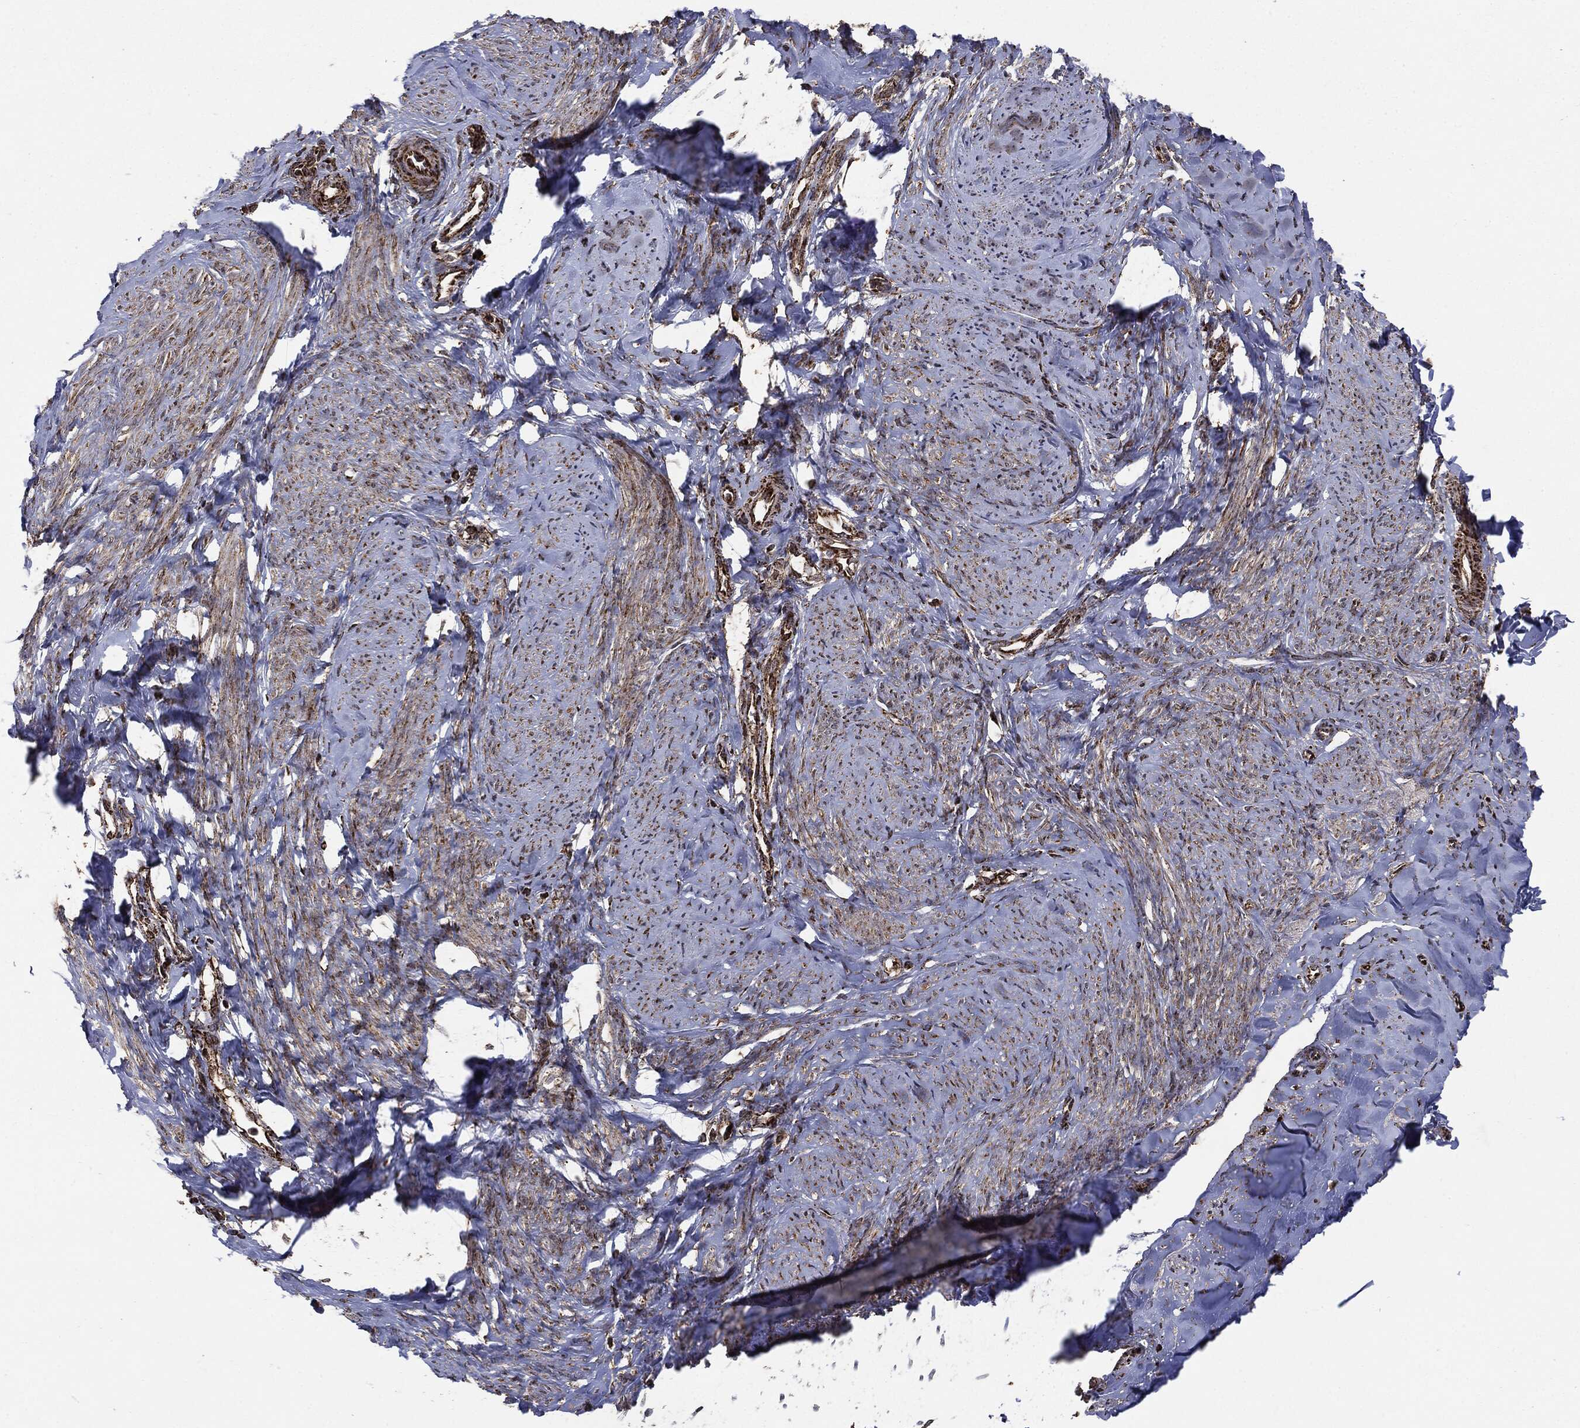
{"staining": {"intensity": "weak", "quantity": ">75%", "location": "cytoplasmic/membranous"}, "tissue": "smooth muscle", "cell_type": "Smooth muscle cells", "image_type": "normal", "snomed": [{"axis": "morphology", "description": "Normal tissue, NOS"}, {"axis": "topography", "description": "Smooth muscle"}], "caption": "Immunohistochemistry micrograph of normal smooth muscle stained for a protein (brown), which demonstrates low levels of weak cytoplasmic/membranous positivity in about >75% of smooth muscle cells.", "gene": "MAP2K1", "patient": {"sex": "female", "age": 48}}